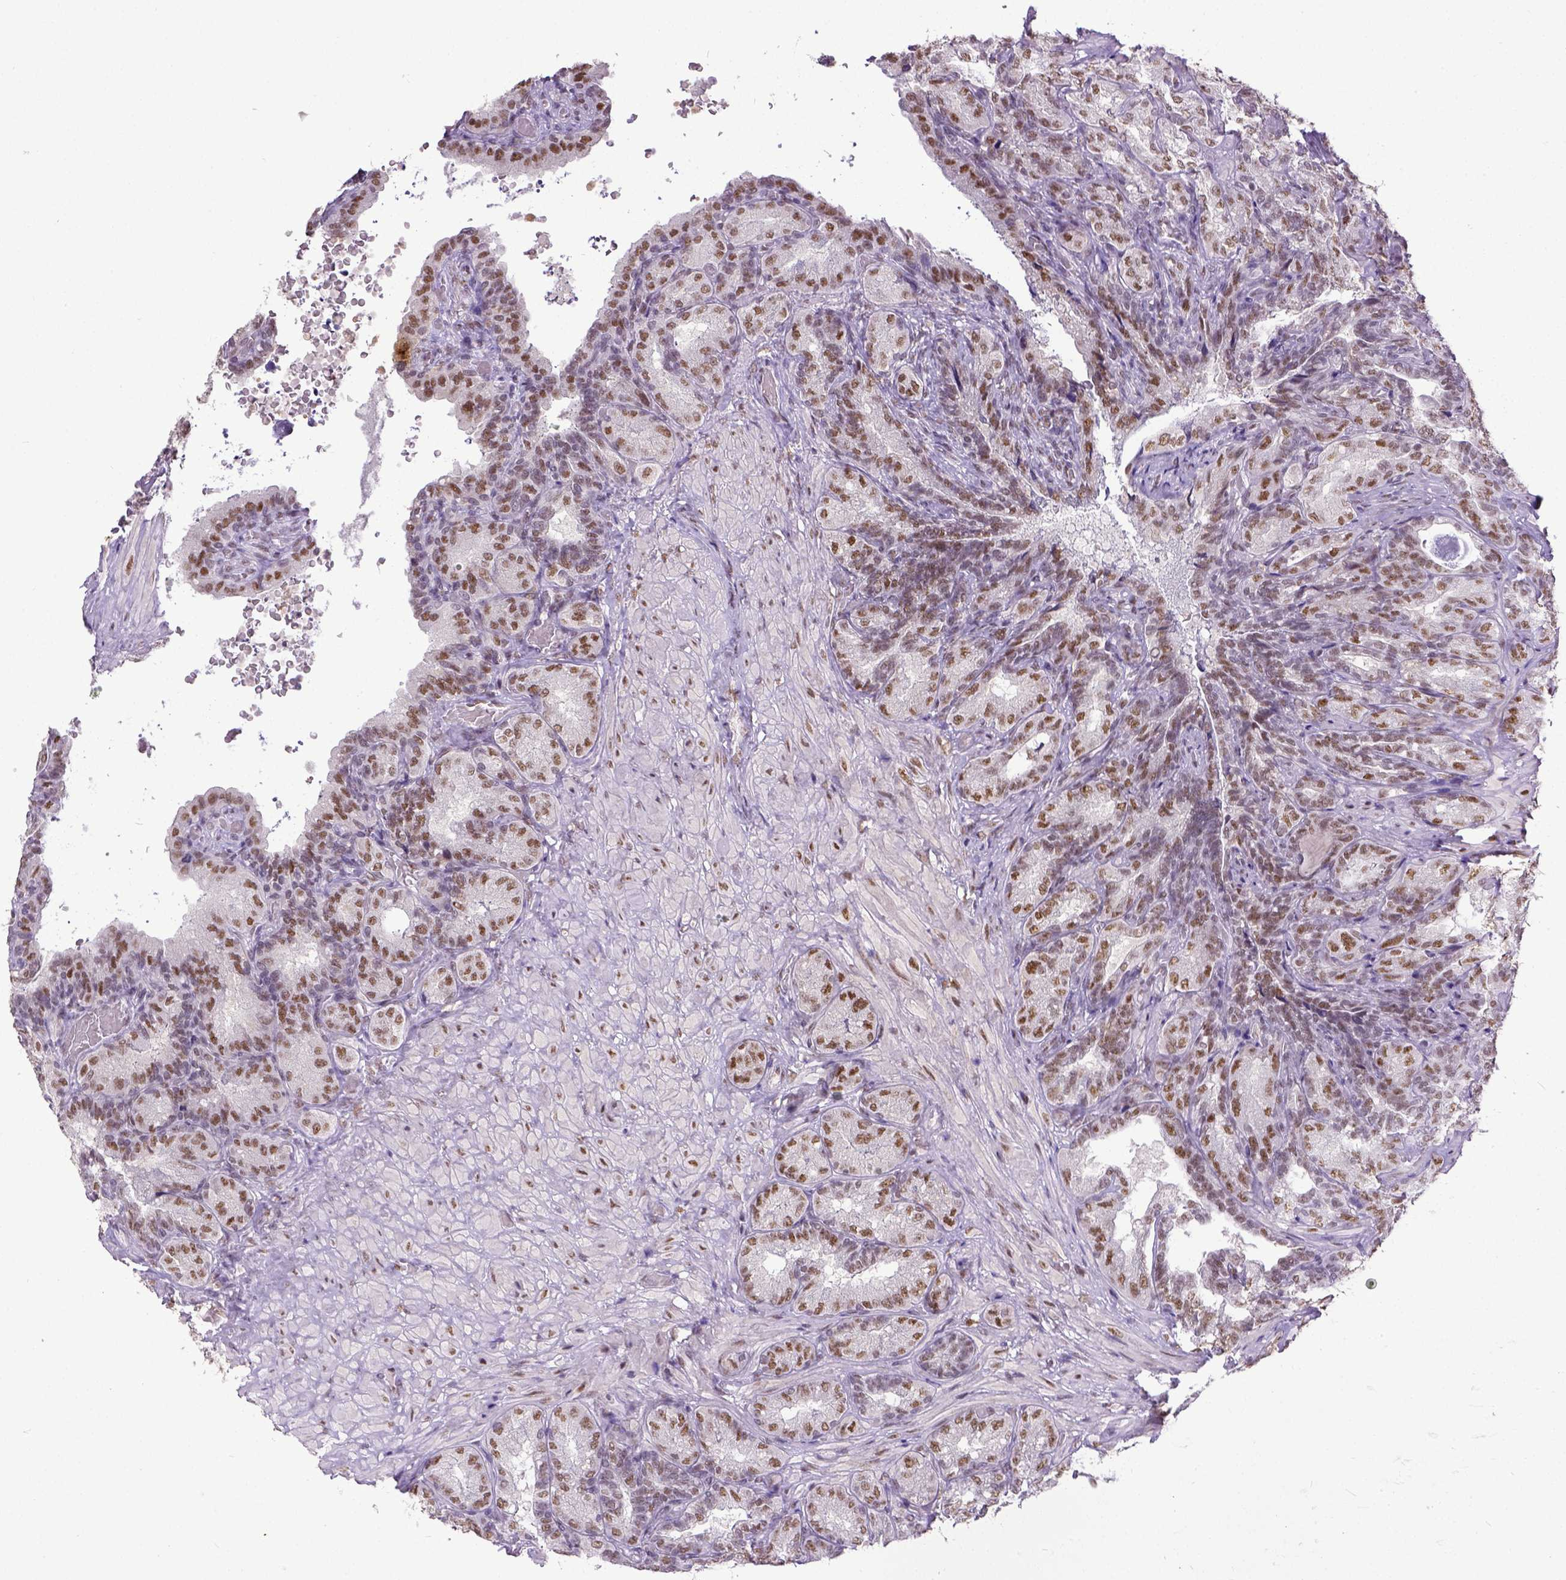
{"staining": {"intensity": "moderate", "quantity": ">75%", "location": "nuclear"}, "tissue": "seminal vesicle", "cell_type": "Glandular cells", "image_type": "normal", "snomed": [{"axis": "morphology", "description": "Normal tissue, NOS"}, {"axis": "topography", "description": "Seminal veicle"}], "caption": "This micrograph demonstrates immunohistochemistry (IHC) staining of unremarkable seminal vesicle, with medium moderate nuclear expression in approximately >75% of glandular cells.", "gene": "ERCC1", "patient": {"sex": "male", "age": 68}}